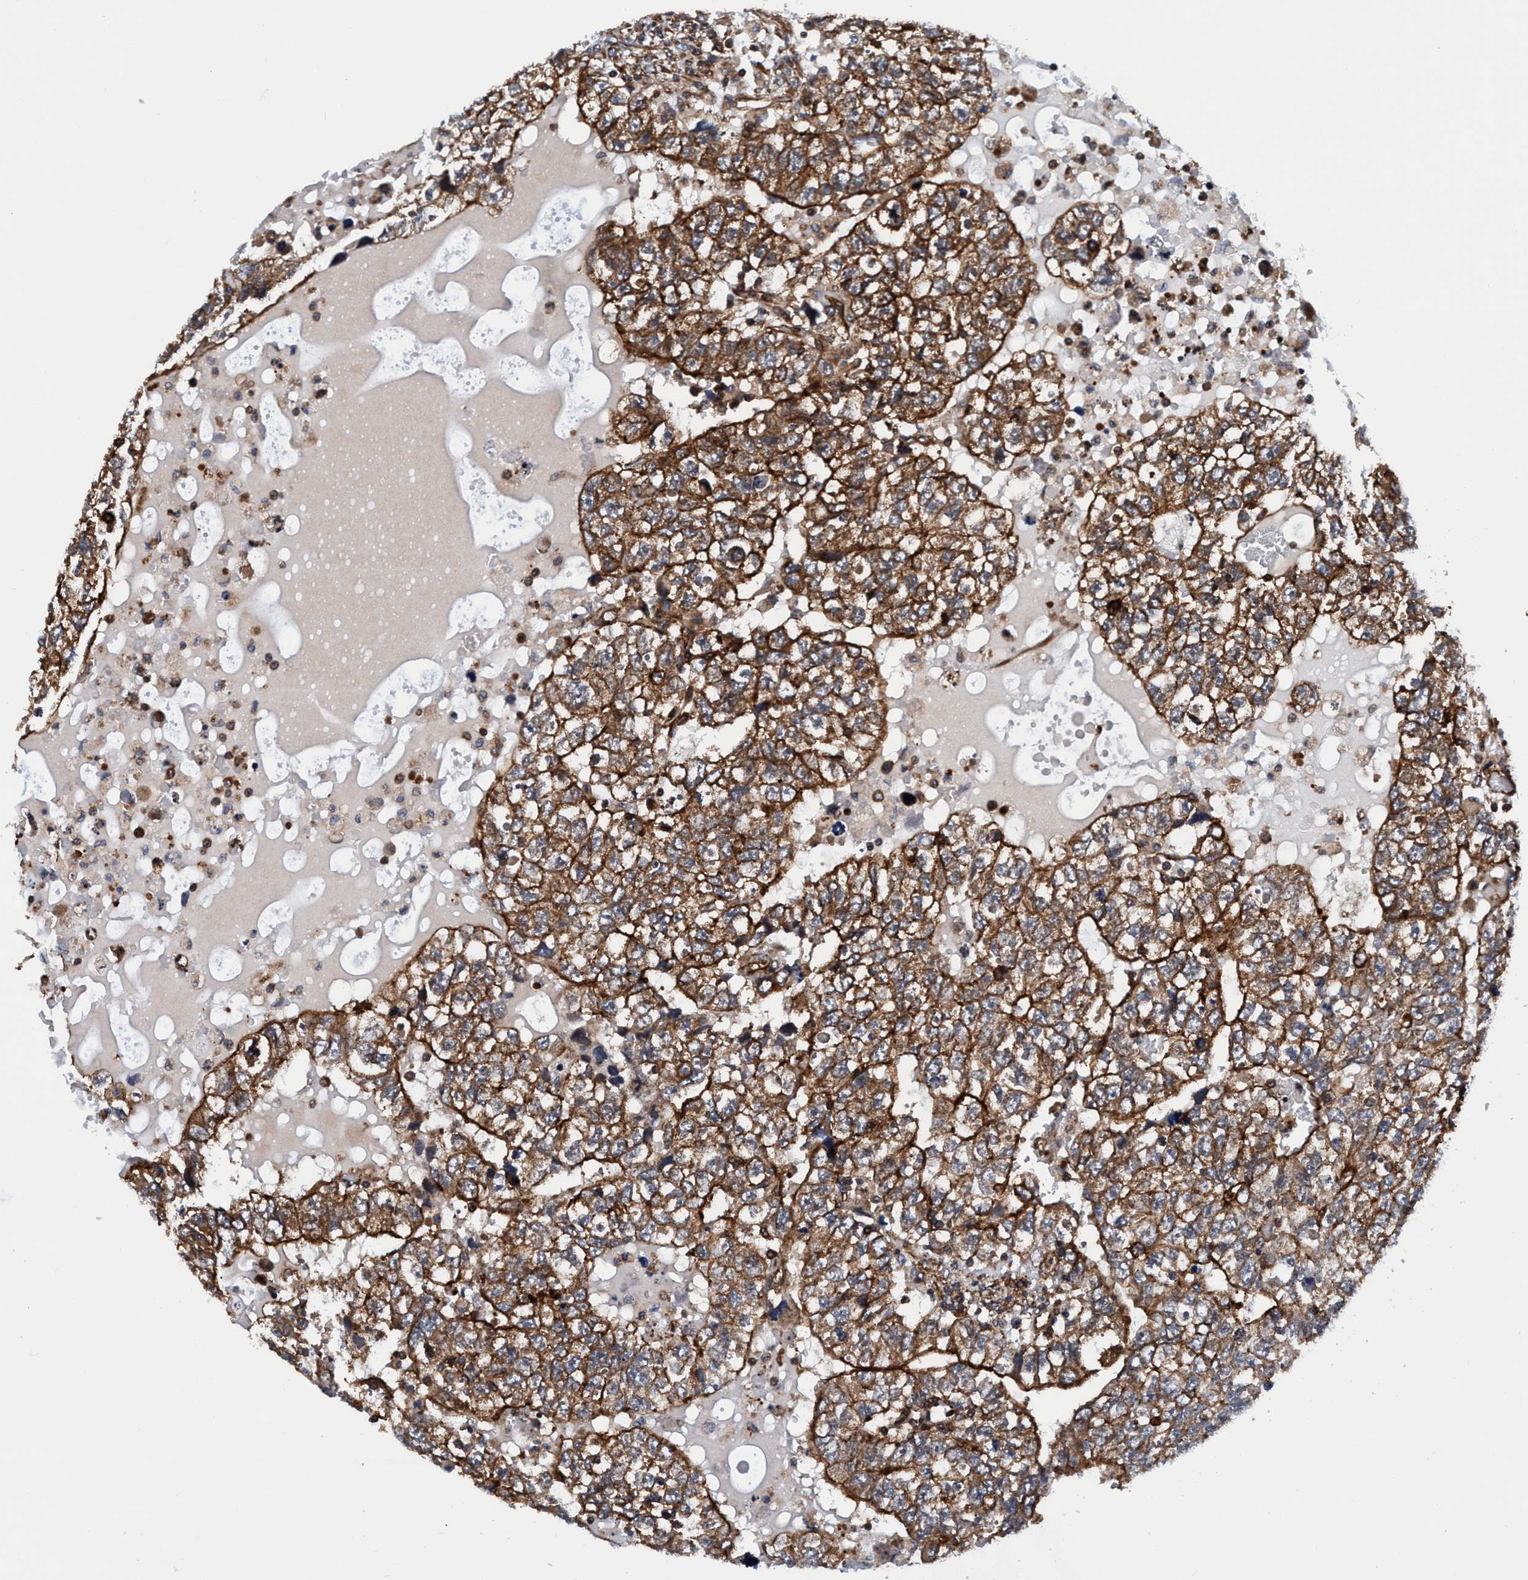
{"staining": {"intensity": "strong", "quantity": ">75%", "location": "cytoplasmic/membranous"}, "tissue": "testis cancer", "cell_type": "Tumor cells", "image_type": "cancer", "snomed": [{"axis": "morphology", "description": "Carcinoma, Embryonal, NOS"}, {"axis": "topography", "description": "Testis"}], "caption": "Embryonal carcinoma (testis) stained for a protein demonstrates strong cytoplasmic/membranous positivity in tumor cells.", "gene": "MCM3AP", "patient": {"sex": "male", "age": 36}}